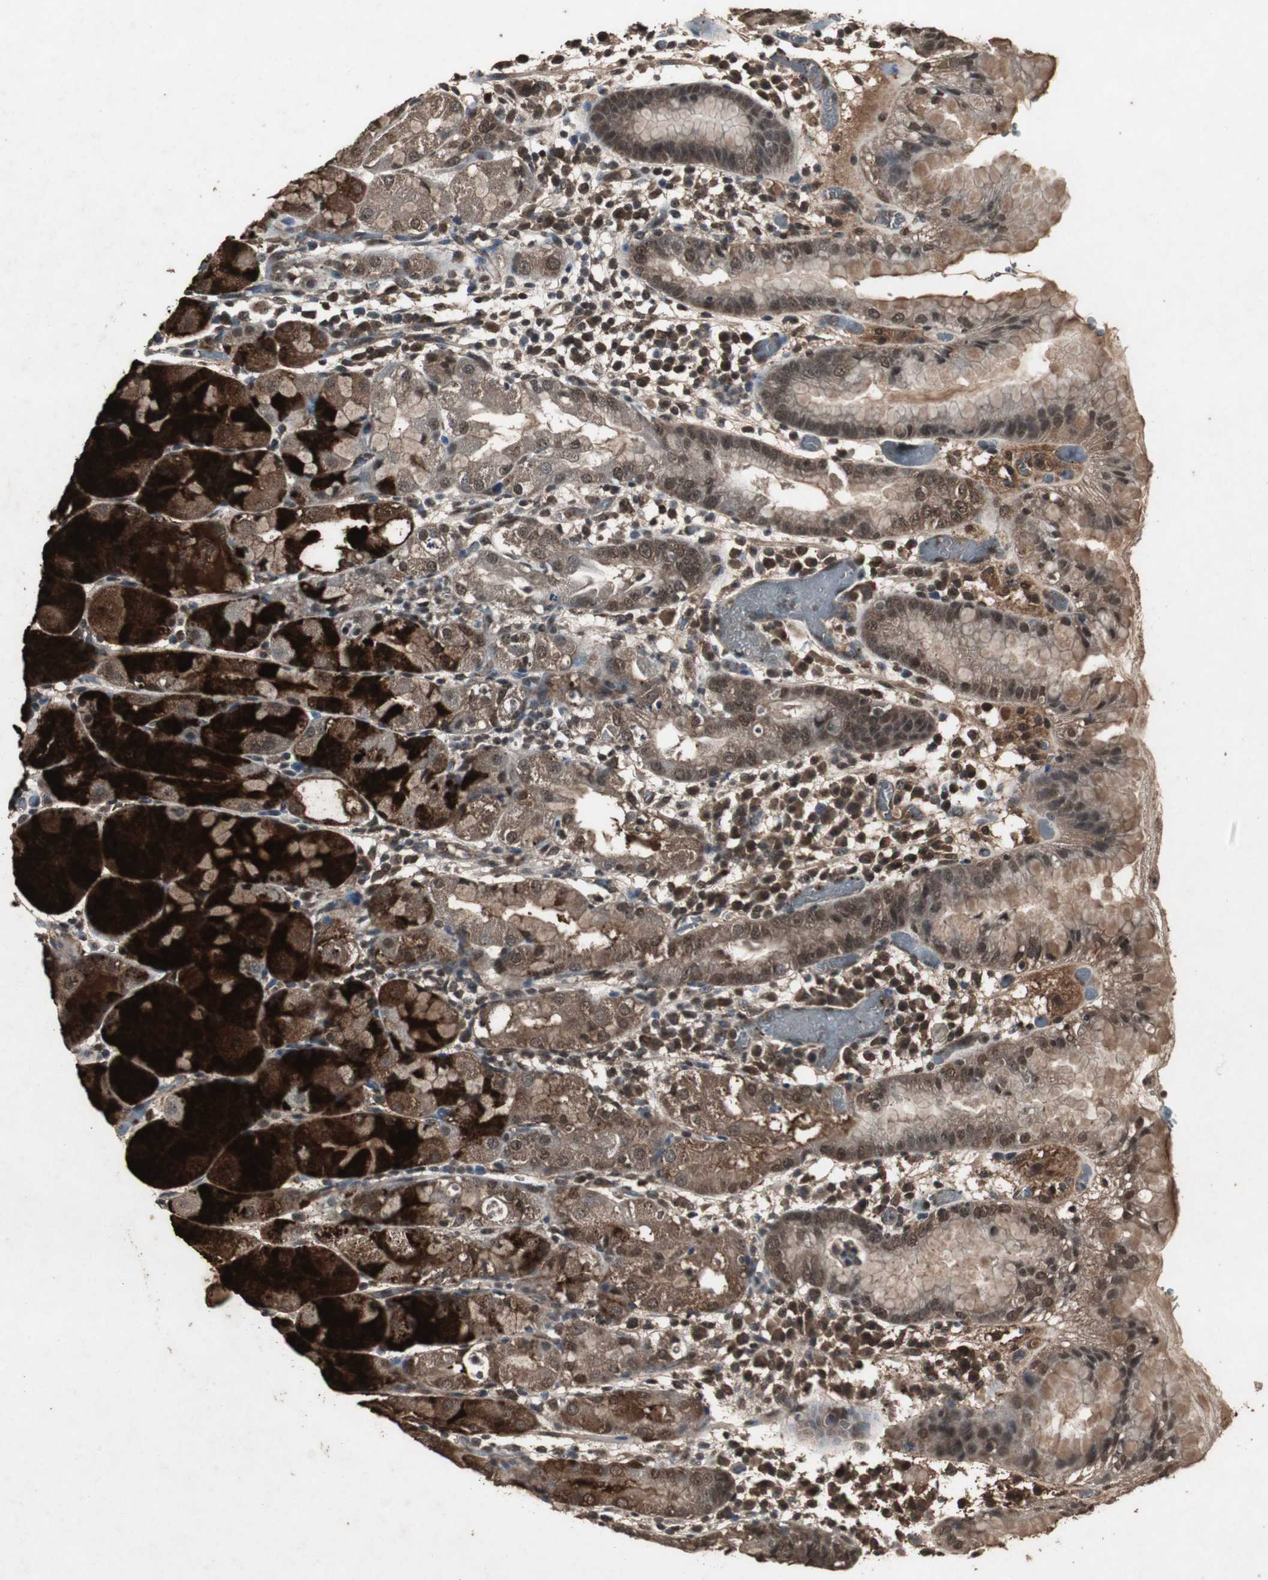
{"staining": {"intensity": "strong", "quantity": ">75%", "location": "cytoplasmic/membranous,nuclear"}, "tissue": "stomach", "cell_type": "Glandular cells", "image_type": "normal", "snomed": [{"axis": "morphology", "description": "Normal tissue, NOS"}, {"axis": "topography", "description": "Stomach"}, {"axis": "topography", "description": "Stomach, lower"}], "caption": "Benign stomach displays strong cytoplasmic/membranous,nuclear expression in about >75% of glandular cells.", "gene": "EMX1", "patient": {"sex": "female", "age": 75}}